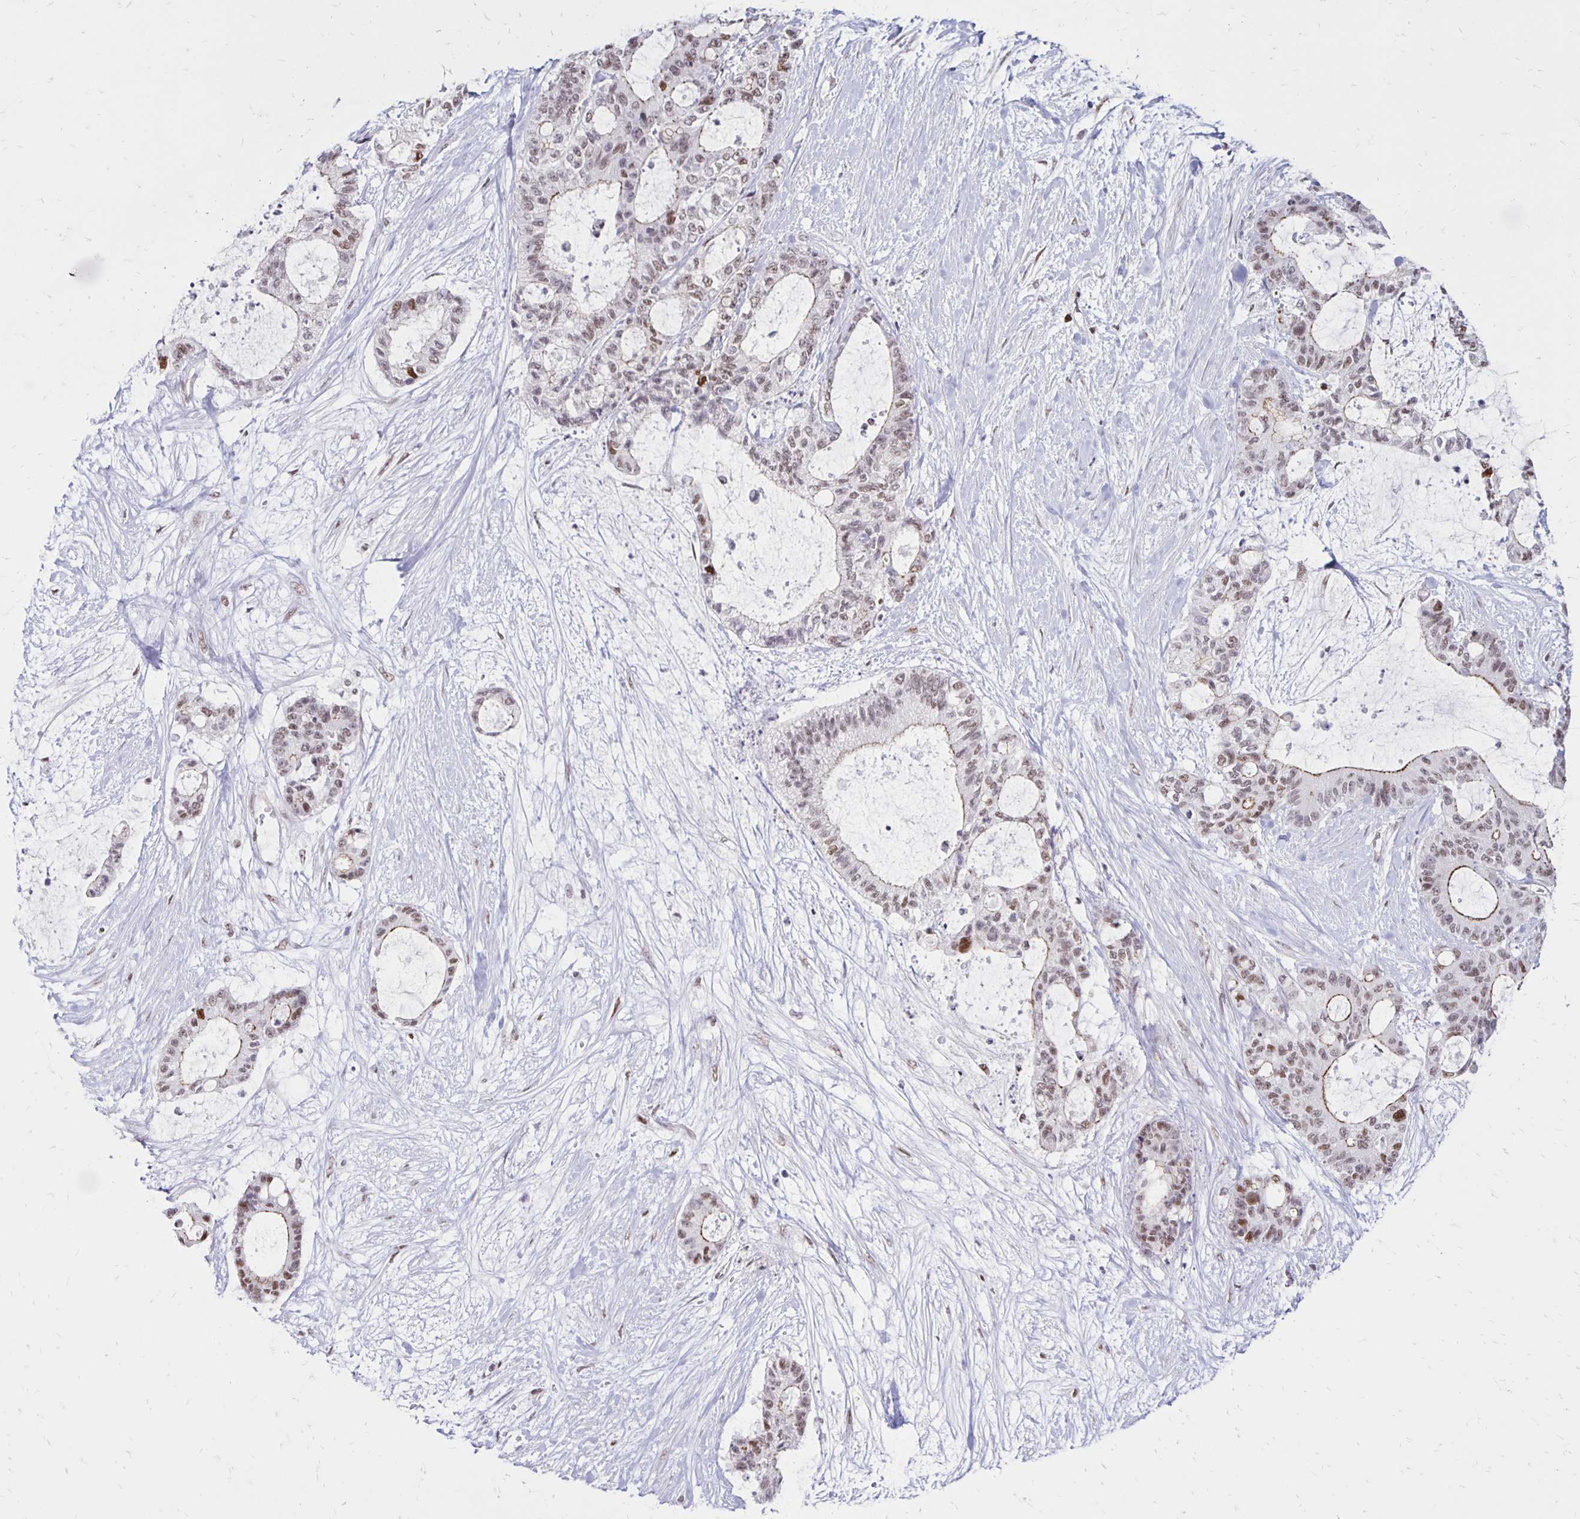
{"staining": {"intensity": "weak", "quantity": "25%-75%", "location": "cytoplasmic/membranous,nuclear"}, "tissue": "liver cancer", "cell_type": "Tumor cells", "image_type": "cancer", "snomed": [{"axis": "morphology", "description": "Normal tissue, NOS"}, {"axis": "morphology", "description": "Cholangiocarcinoma"}, {"axis": "topography", "description": "Liver"}, {"axis": "topography", "description": "Peripheral nerve tissue"}], "caption": "About 25%-75% of tumor cells in liver cancer show weak cytoplasmic/membranous and nuclear protein staining as visualized by brown immunohistochemical staining.", "gene": "DDB2", "patient": {"sex": "female", "age": 73}}